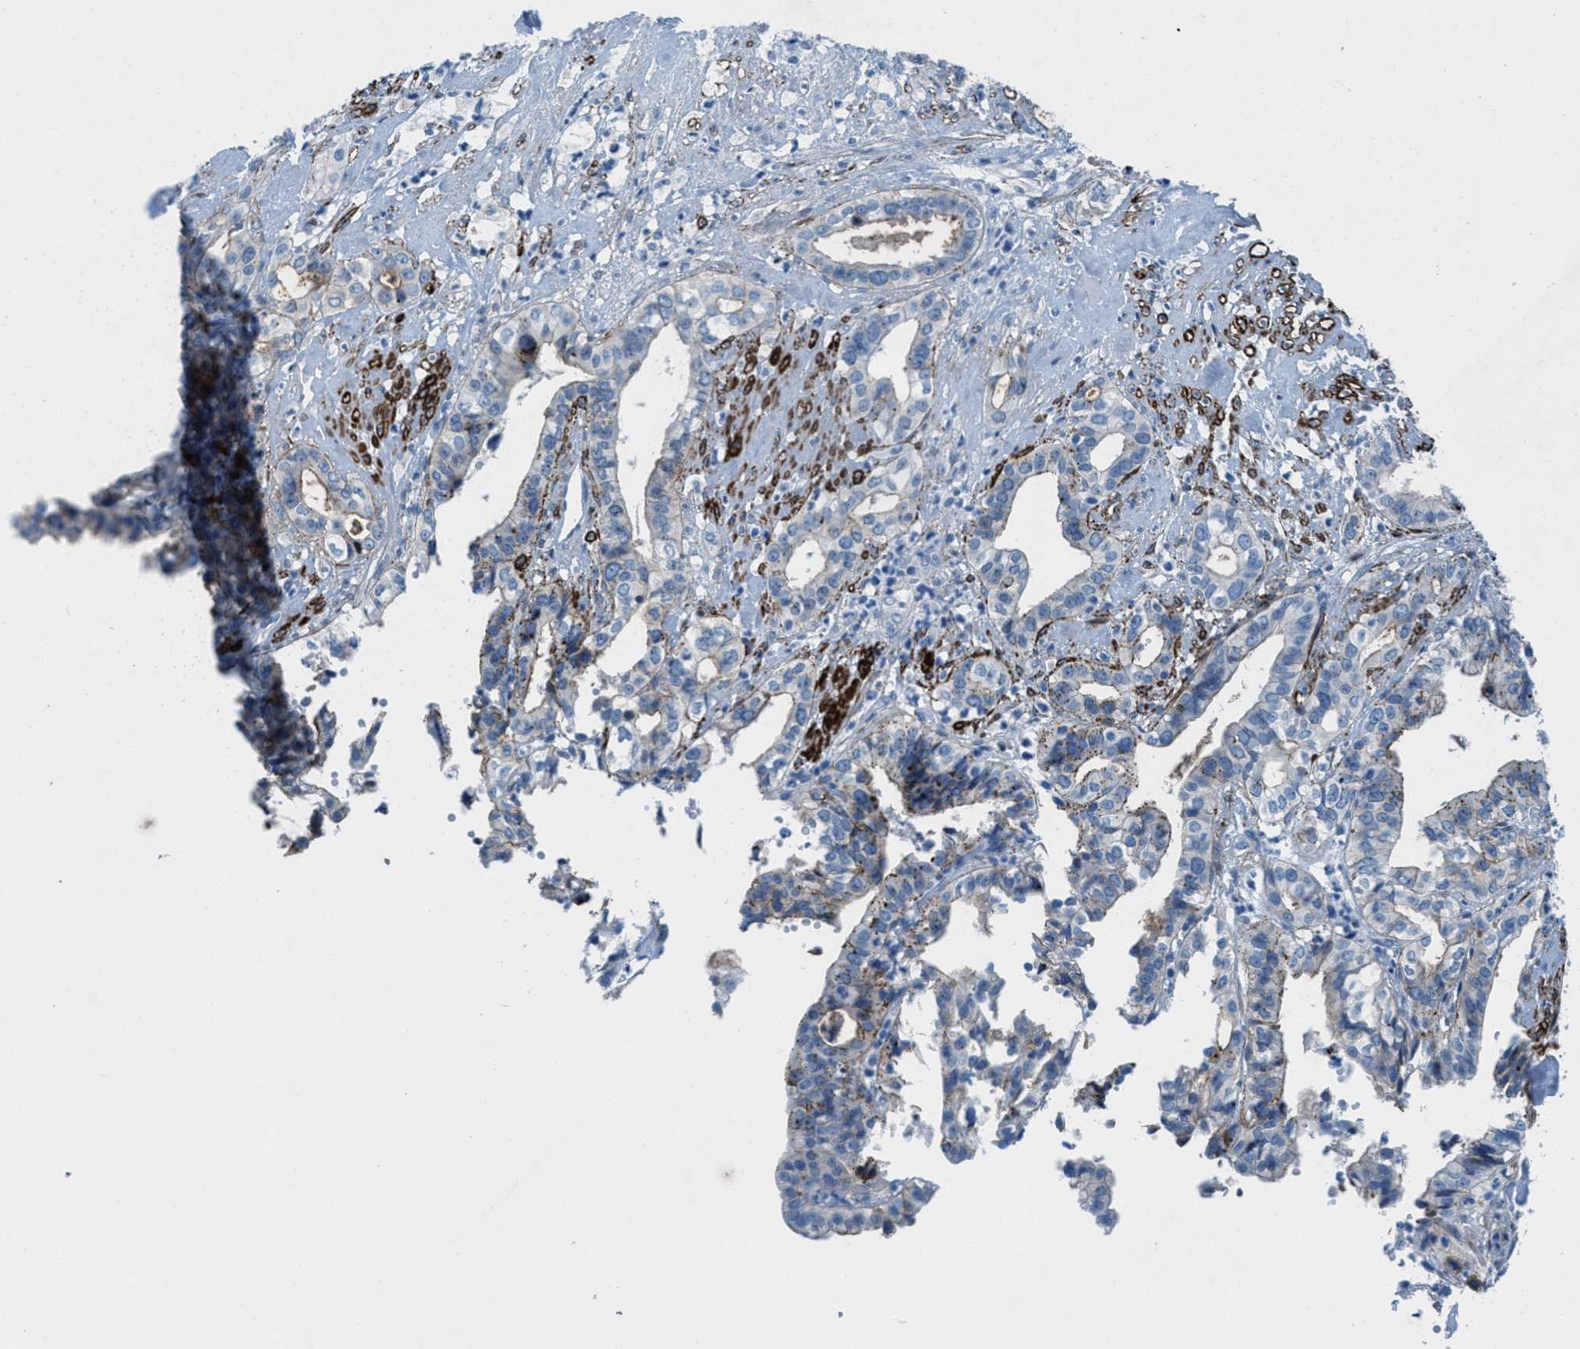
{"staining": {"intensity": "weak", "quantity": "<25%", "location": "cytoplasmic/membranous"}, "tissue": "liver cancer", "cell_type": "Tumor cells", "image_type": "cancer", "snomed": [{"axis": "morphology", "description": "Cholangiocarcinoma"}, {"axis": "topography", "description": "Liver"}], "caption": "A high-resolution photomicrograph shows IHC staining of liver cancer, which shows no significant expression in tumor cells.", "gene": "MFSD13A", "patient": {"sex": "female", "age": 61}}